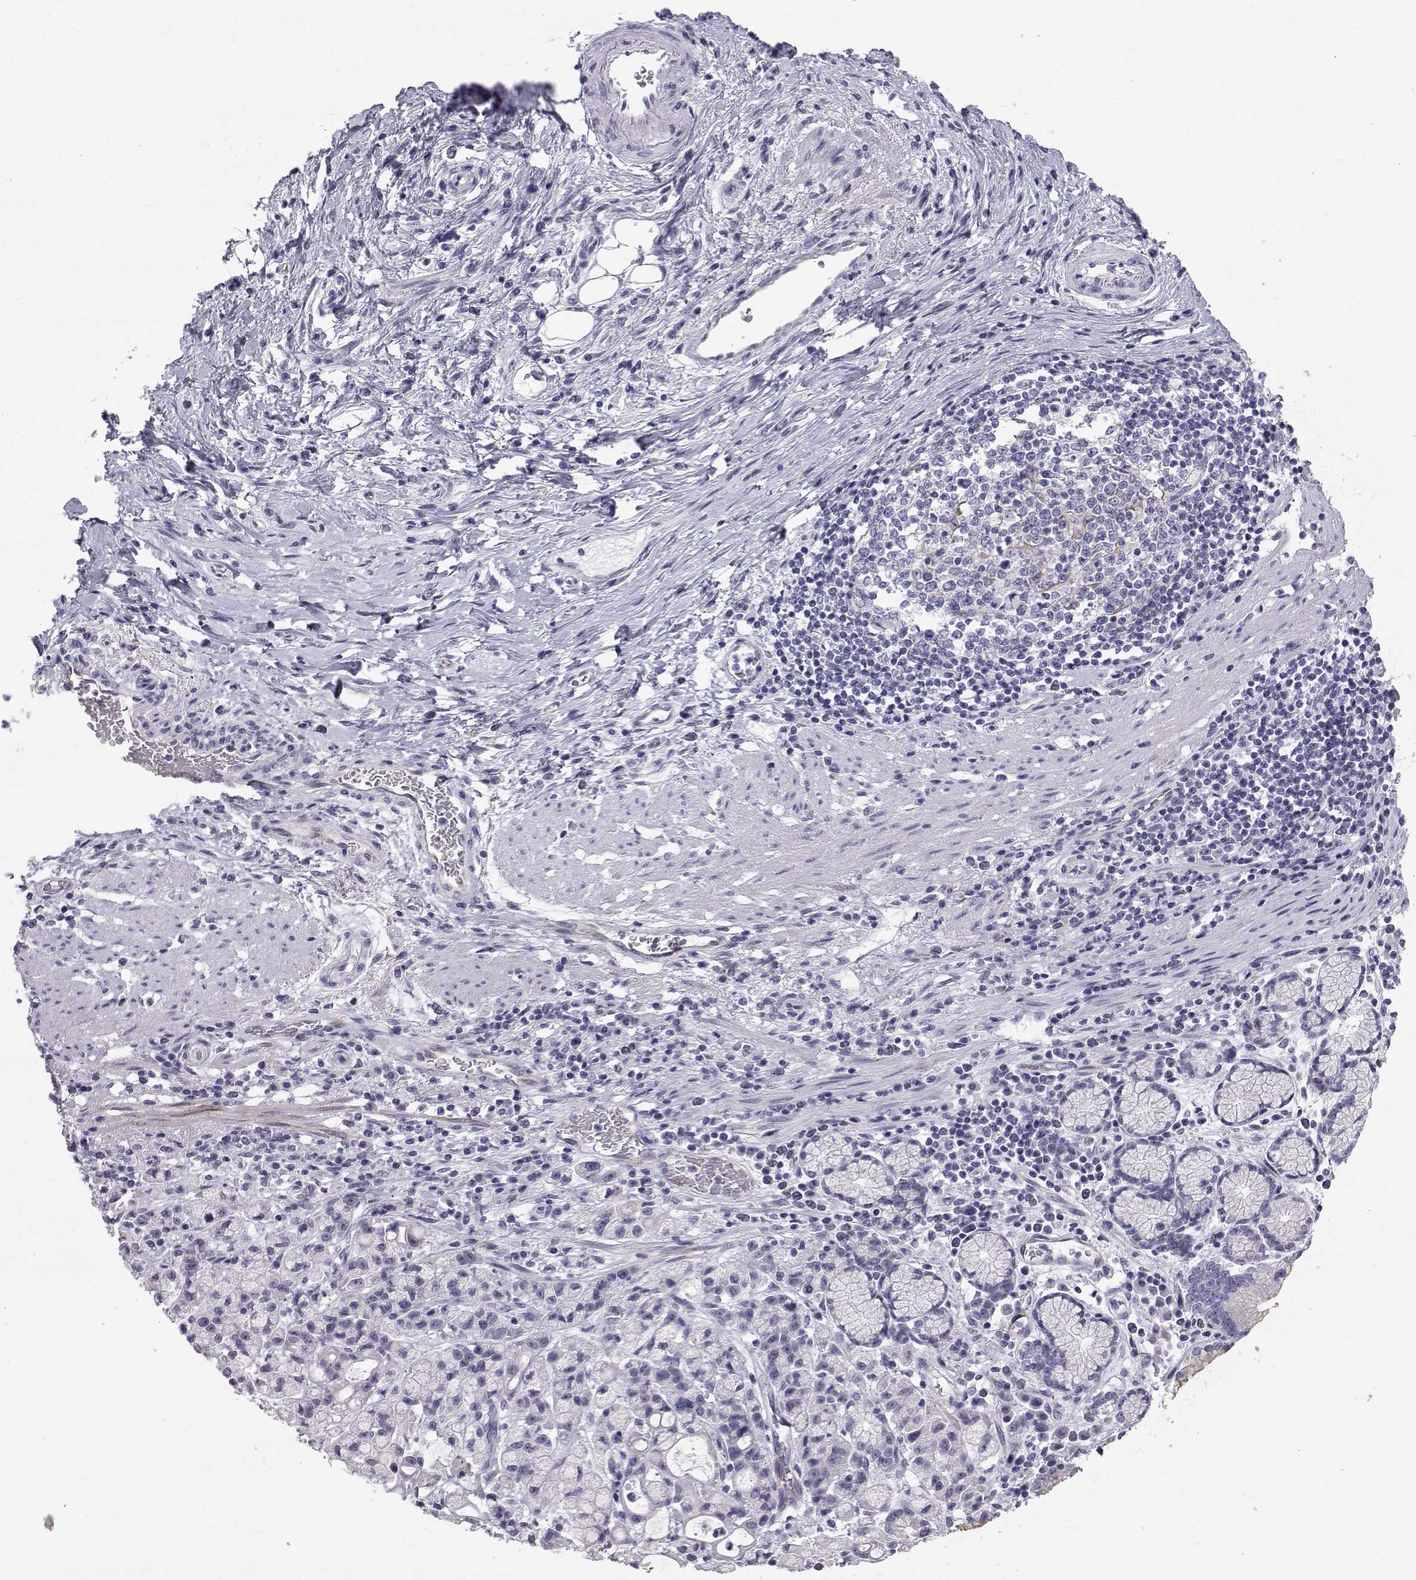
{"staining": {"intensity": "negative", "quantity": "none", "location": "none"}, "tissue": "stomach cancer", "cell_type": "Tumor cells", "image_type": "cancer", "snomed": [{"axis": "morphology", "description": "Adenocarcinoma, NOS"}, {"axis": "topography", "description": "Stomach"}], "caption": "The photomicrograph exhibits no staining of tumor cells in stomach cancer (adenocarcinoma).", "gene": "RNASE12", "patient": {"sex": "male", "age": 58}}